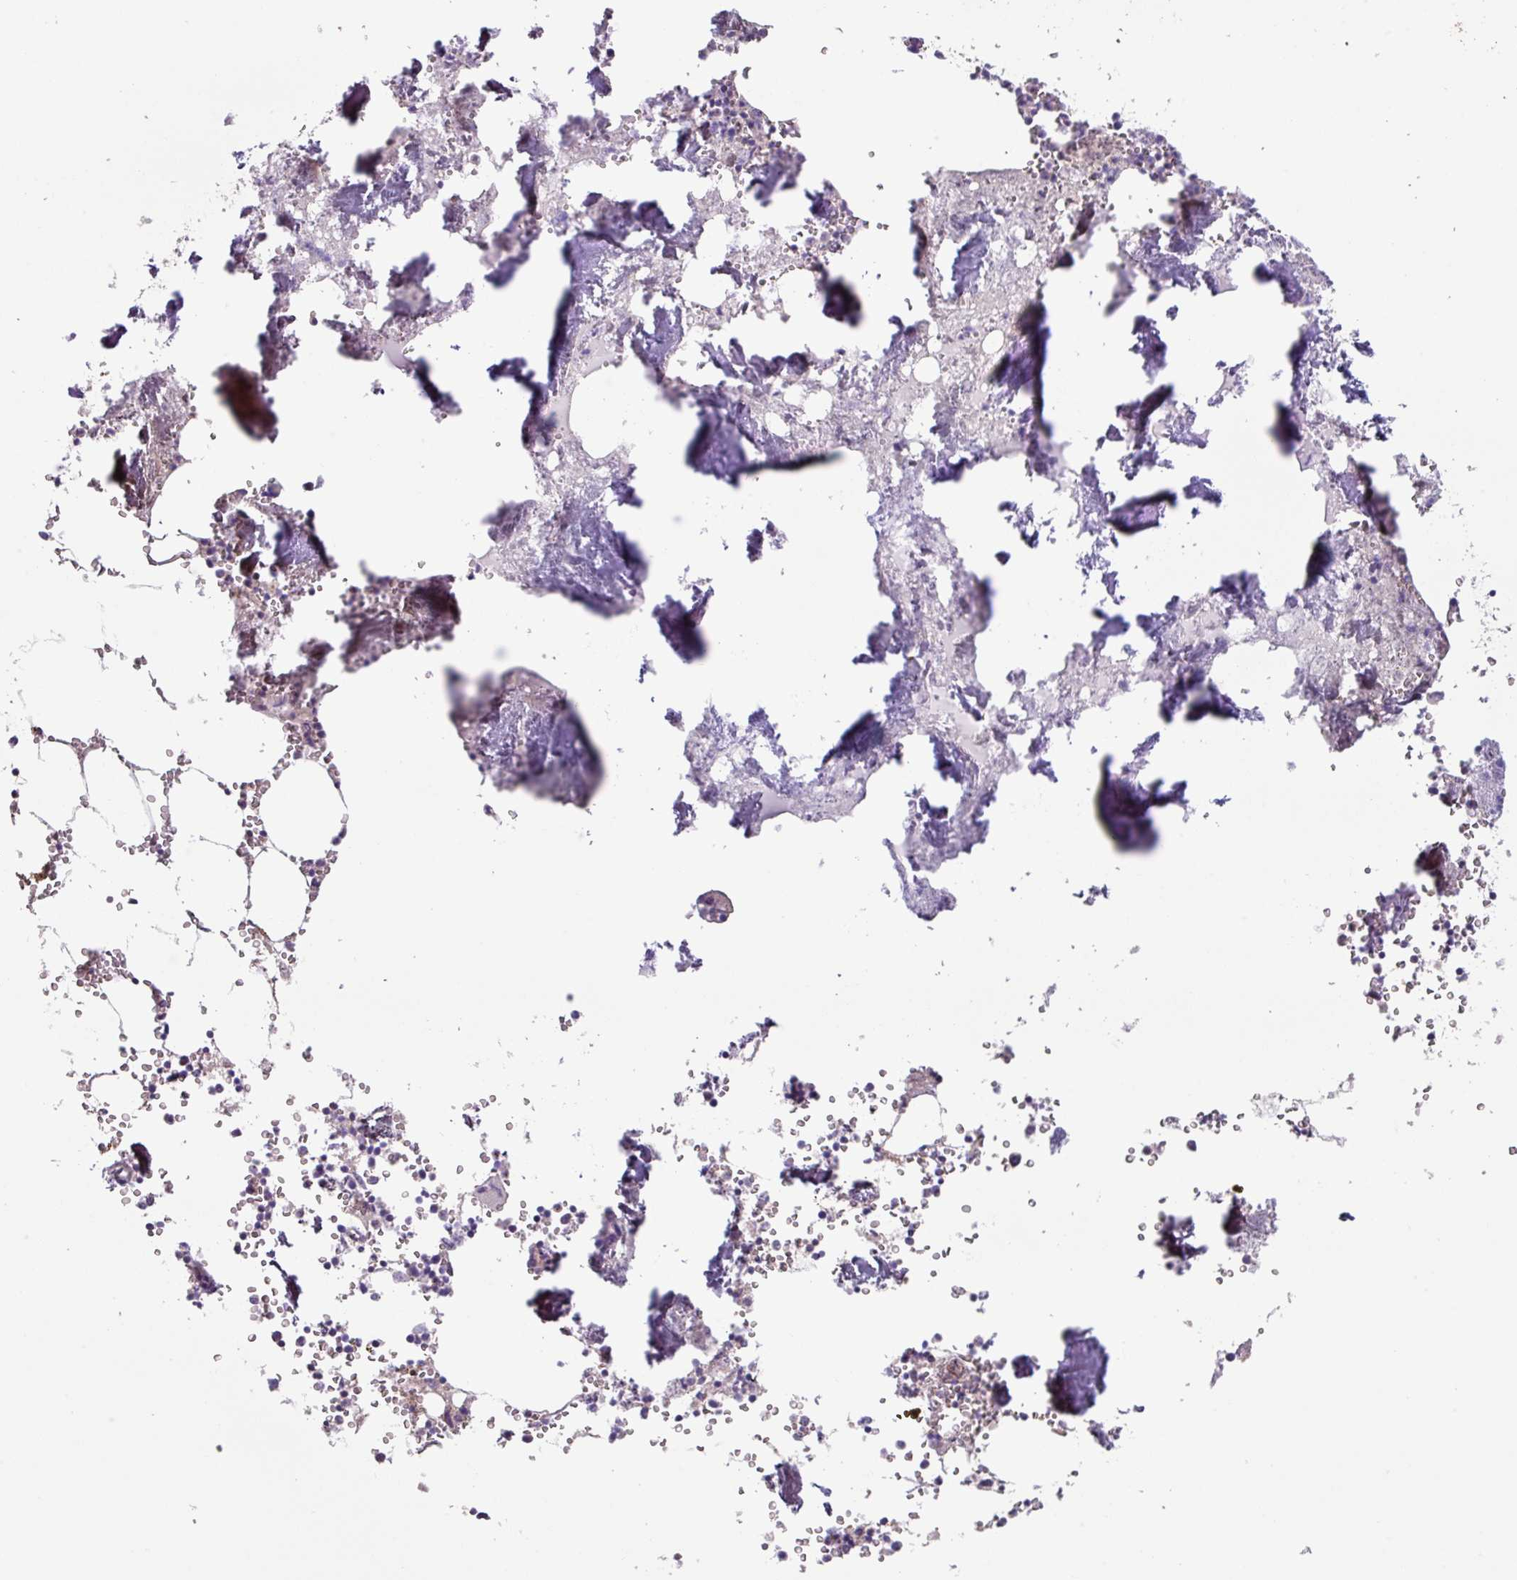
{"staining": {"intensity": "moderate", "quantity": "25%-75%", "location": "cytoplasmic/membranous"}, "tissue": "bone marrow", "cell_type": "Hematopoietic cells", "image_type": "normal", "snomed": [{"axis": "morphology", "description": "Normal tissue, NOS"}, {"axis": "topography", "description": "Bone marrow"}], "caption": "A micrograph of bone marrow stained for a protein shows moderate cytoplasmic/membranous brown staining in hematopoietic cells. (brown staining indicates protein expression, while blue staining denotes nuclei).", "gene": "MRRF", "patient": {"sex": "male", "age": 54}}